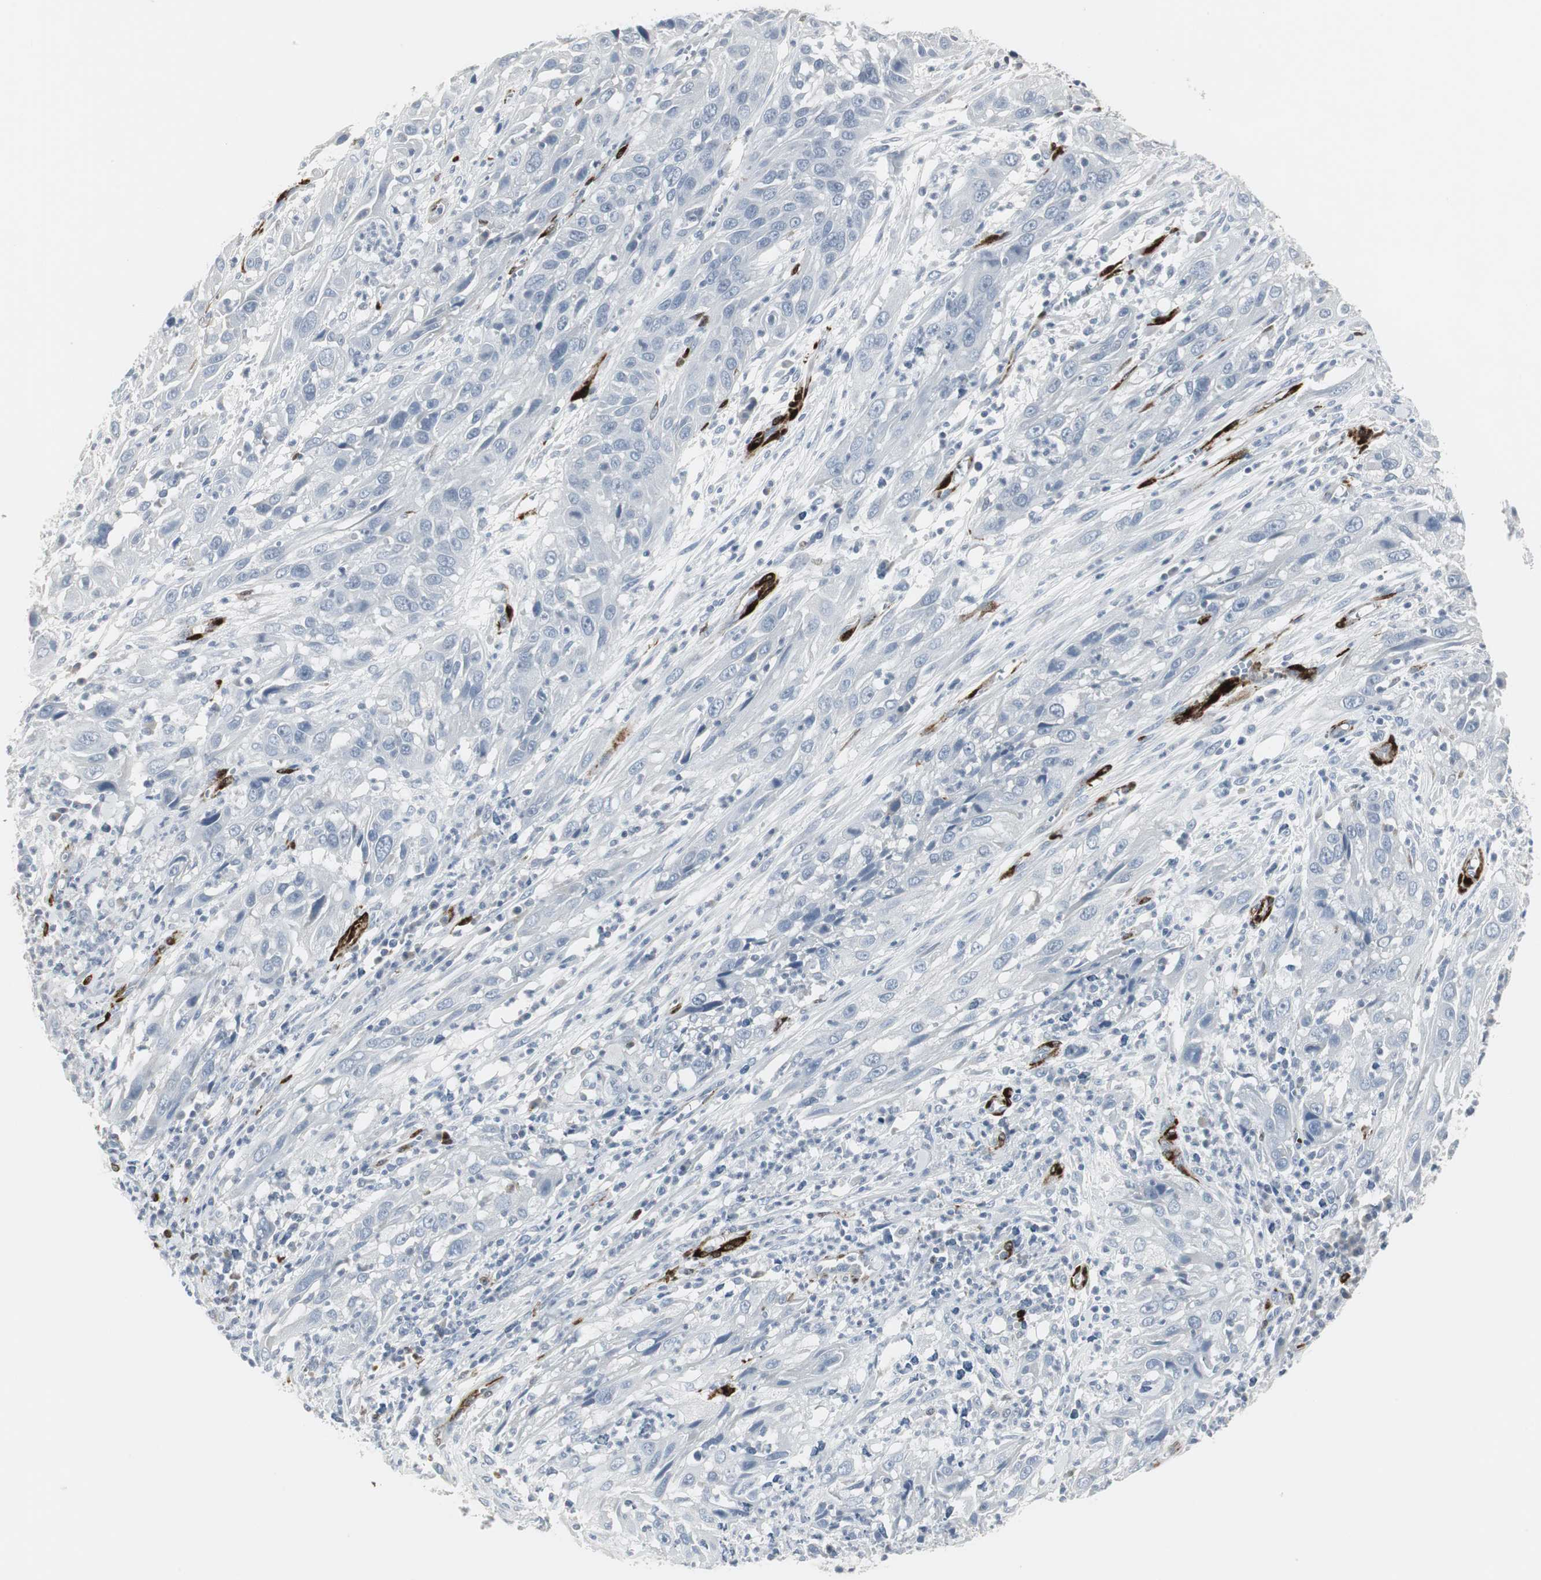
{"staining": {"intensity": "negative", "quantity": "none", "location": "none"}, "tissue": "cervical cancer", "cell_type": "Tumor cells", "image_type": "cancer", "snomed": [{"axis": "morphology", "description": "Squamous cell carcinoma, NOS"}, {"axis": "topography", "description": "Cervix"}], "caption": "Cervical cancer (squamous cell carcinoma) was stained to show a protein in brown. There is no significant positivity in tumor cells. (Brightfield microscopy of DAB (3,3'-diaminobenzidine) immunohistochemistry (IHC) at high magnification).", "gene": "PPP1R14A", "patient": {"sex": "female", "age": 32}}